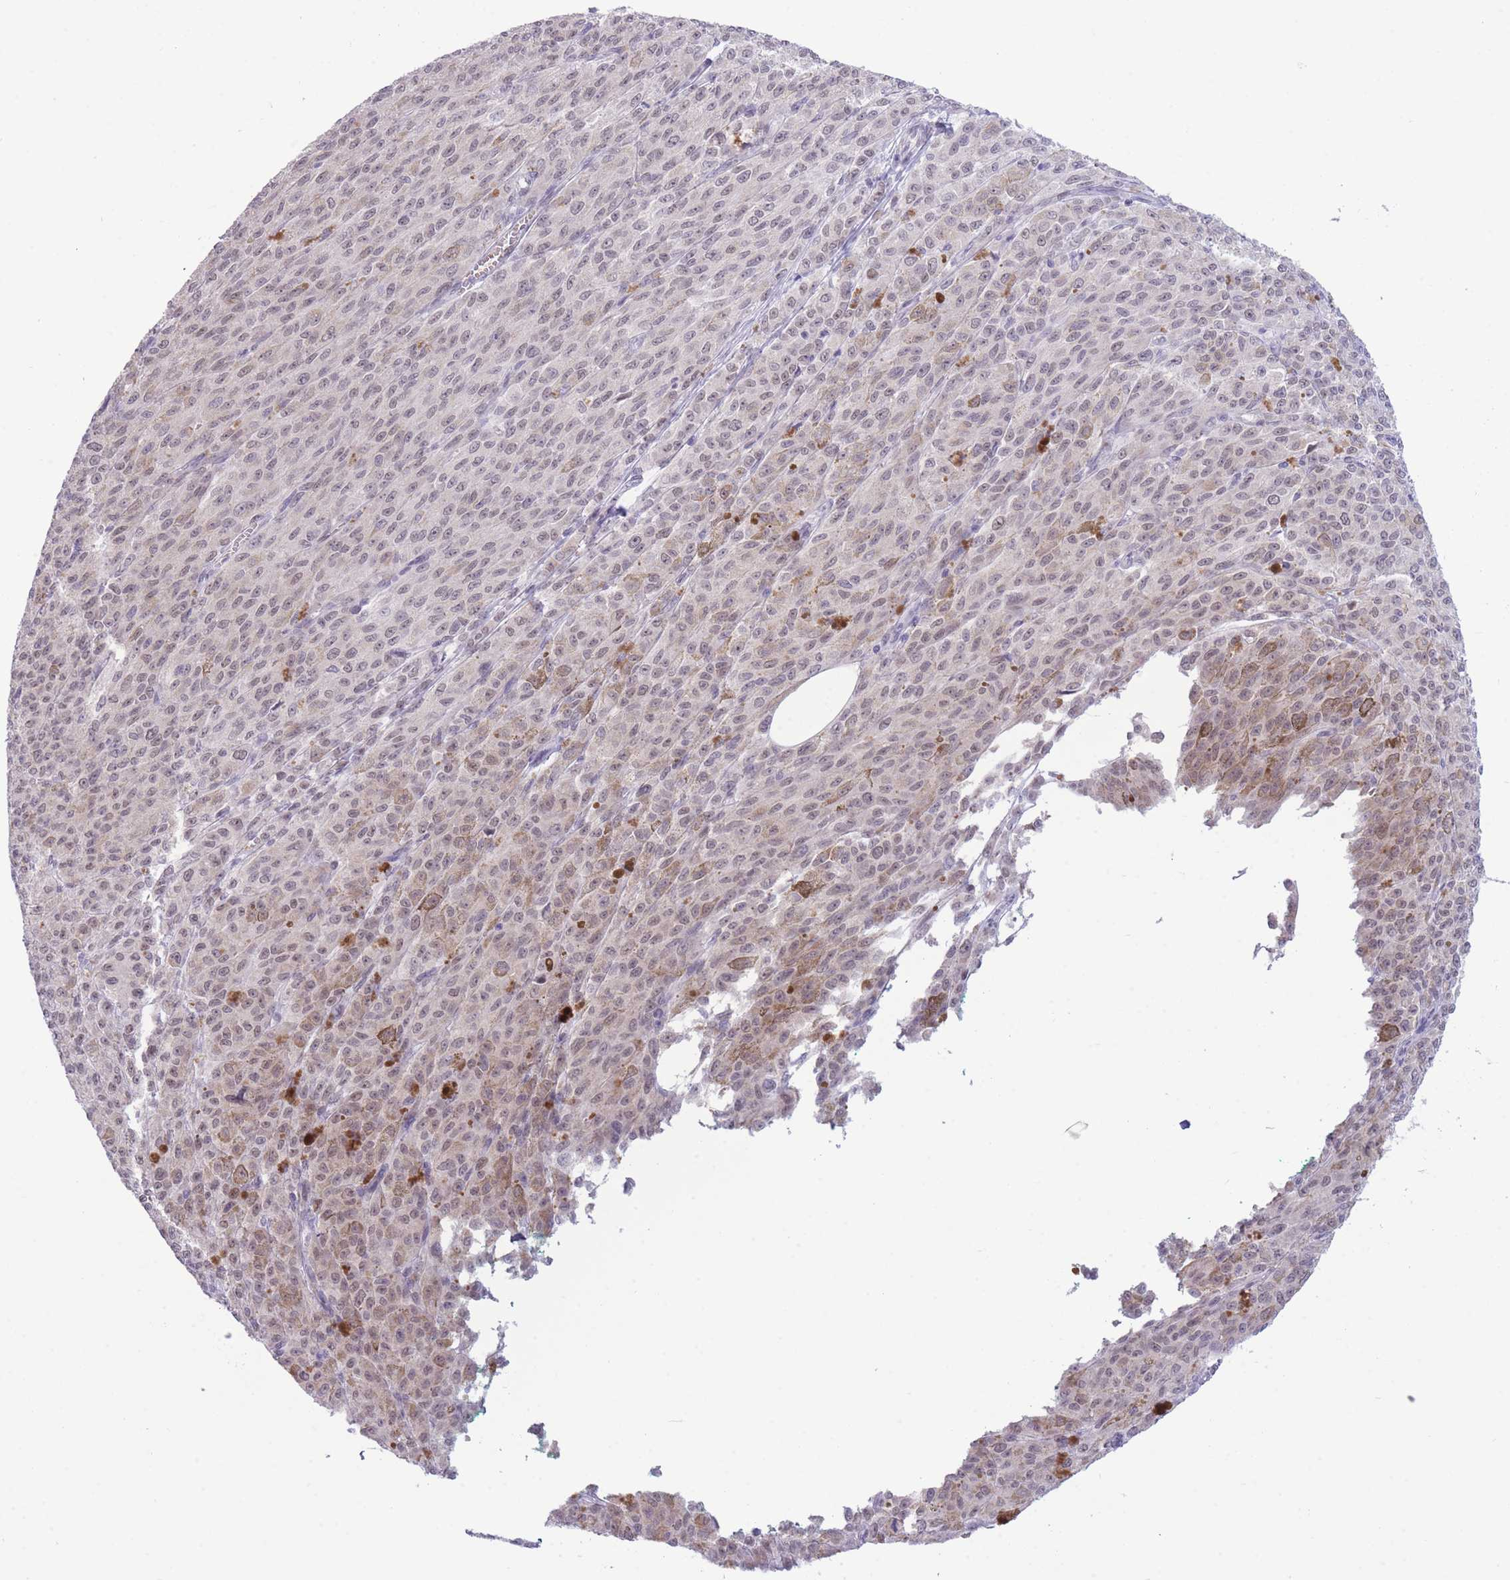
{"staining": {"intensity": "weak", "quantity": "<25%", "location": "nuclear"}, "tissue": "melanoma", "cell_type": "Tumor cells", "image_type": "cancer", "snomed": [{"axis": "morphology", "description": "Malignant melanoma, NOS"}, {"axis": "topography", "description": "Skin"}], "caption": "This is an immunohistochemistry (IHC) micrograph of human melanoma. There is no positivity in tumor cells.", "gene": "FBXO46", "patient": {"sex": "female", "age": 52}}